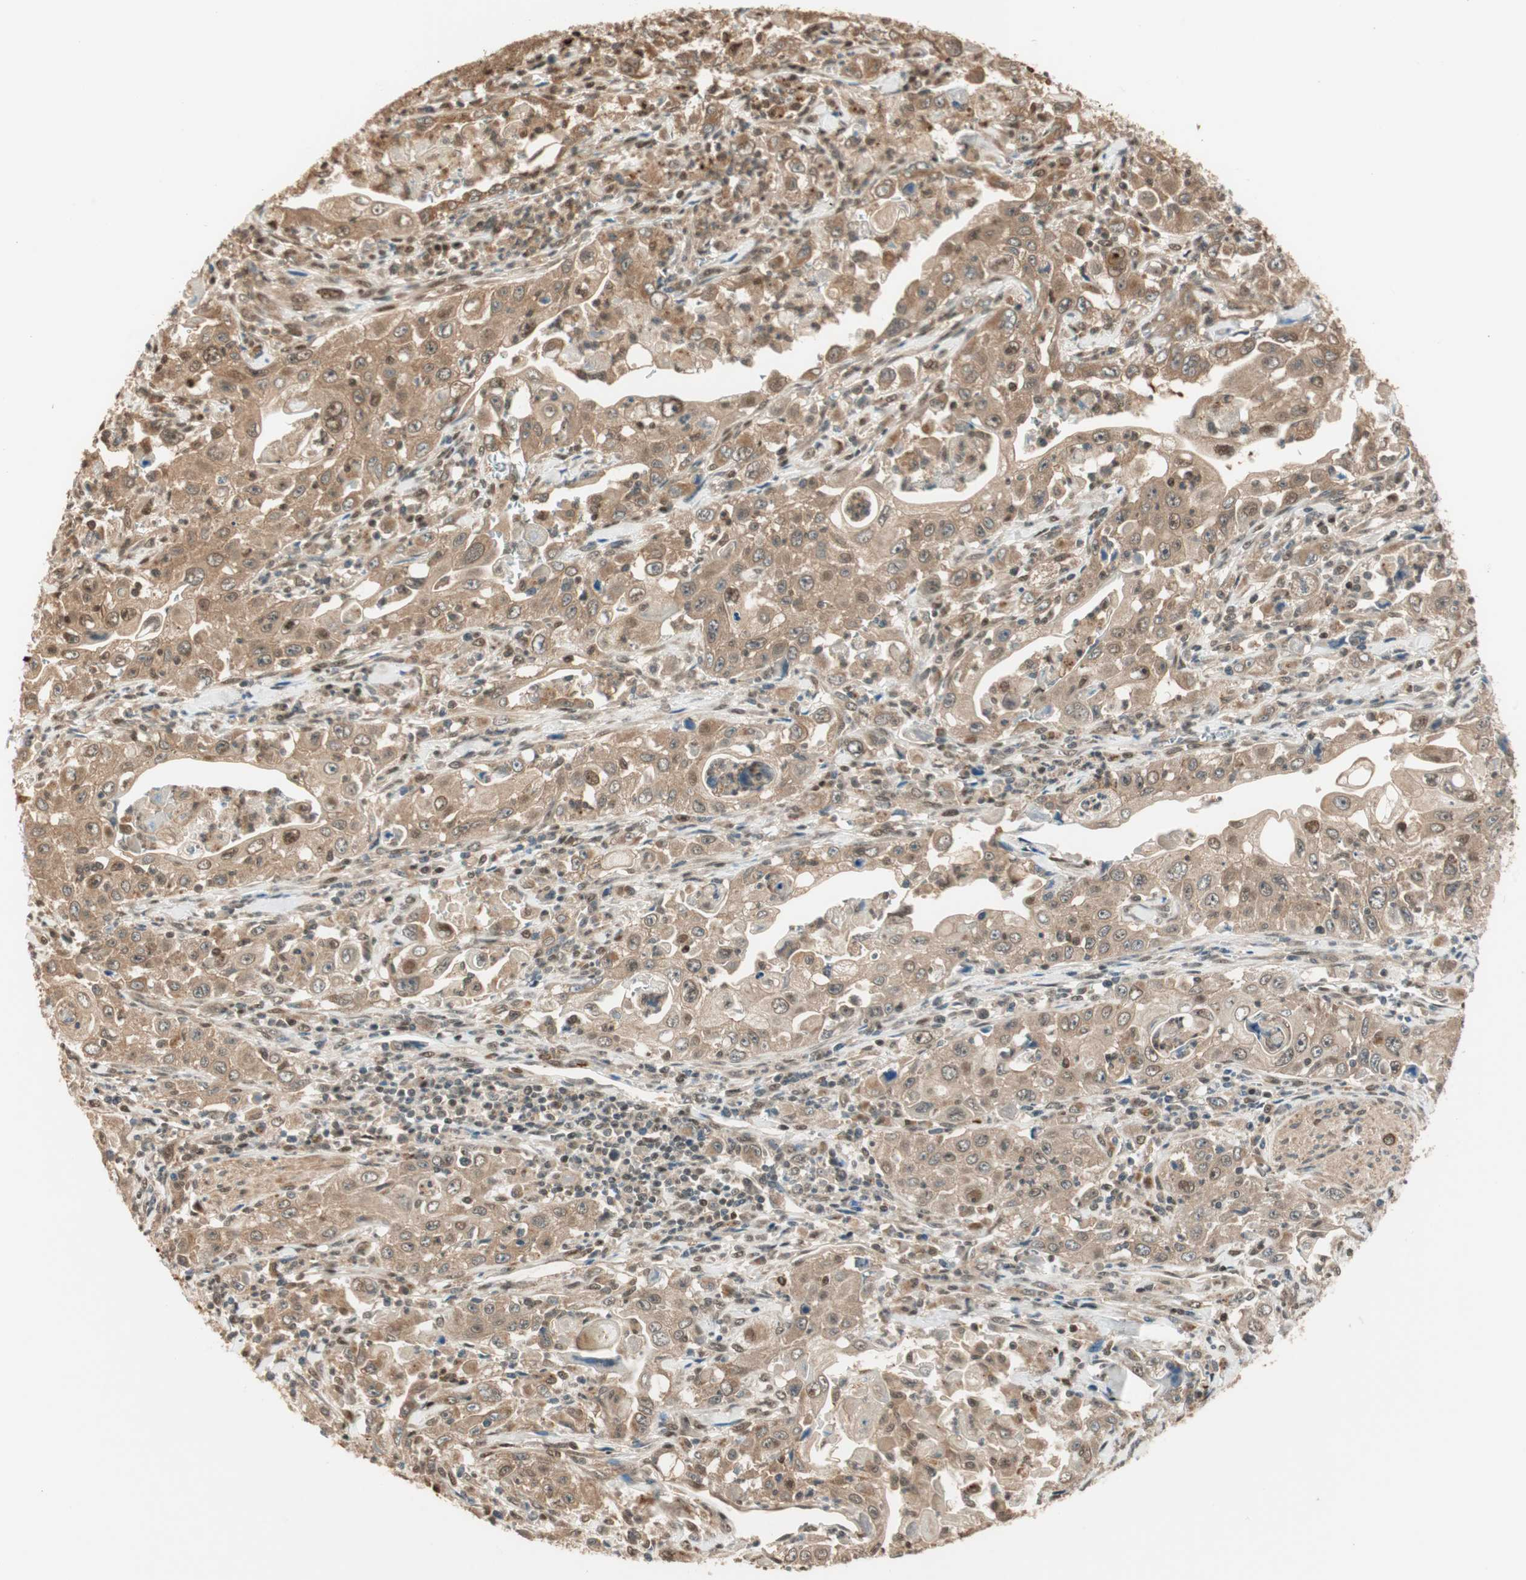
{"staining": {"intensity": "moderate", "quantity": ">75%", "location": "cytoplasmic/membranous,nuclear"}, "tissue": "pancreatic cancer", "cell_type": "Tumor cells", "image_type": "cancer", "snomed": [{"axis": "morphology", "description": "Adenocarcinoma, NOS"}, {"axis": "topography", "description": "Pancreas"}], "caption": "Human pancreatic adenocarcinoma stained with a protein marker shows moderate staining in tumor cells.", "gene": "ZNF443", "patient": {"sex": "male", "age": 70}}